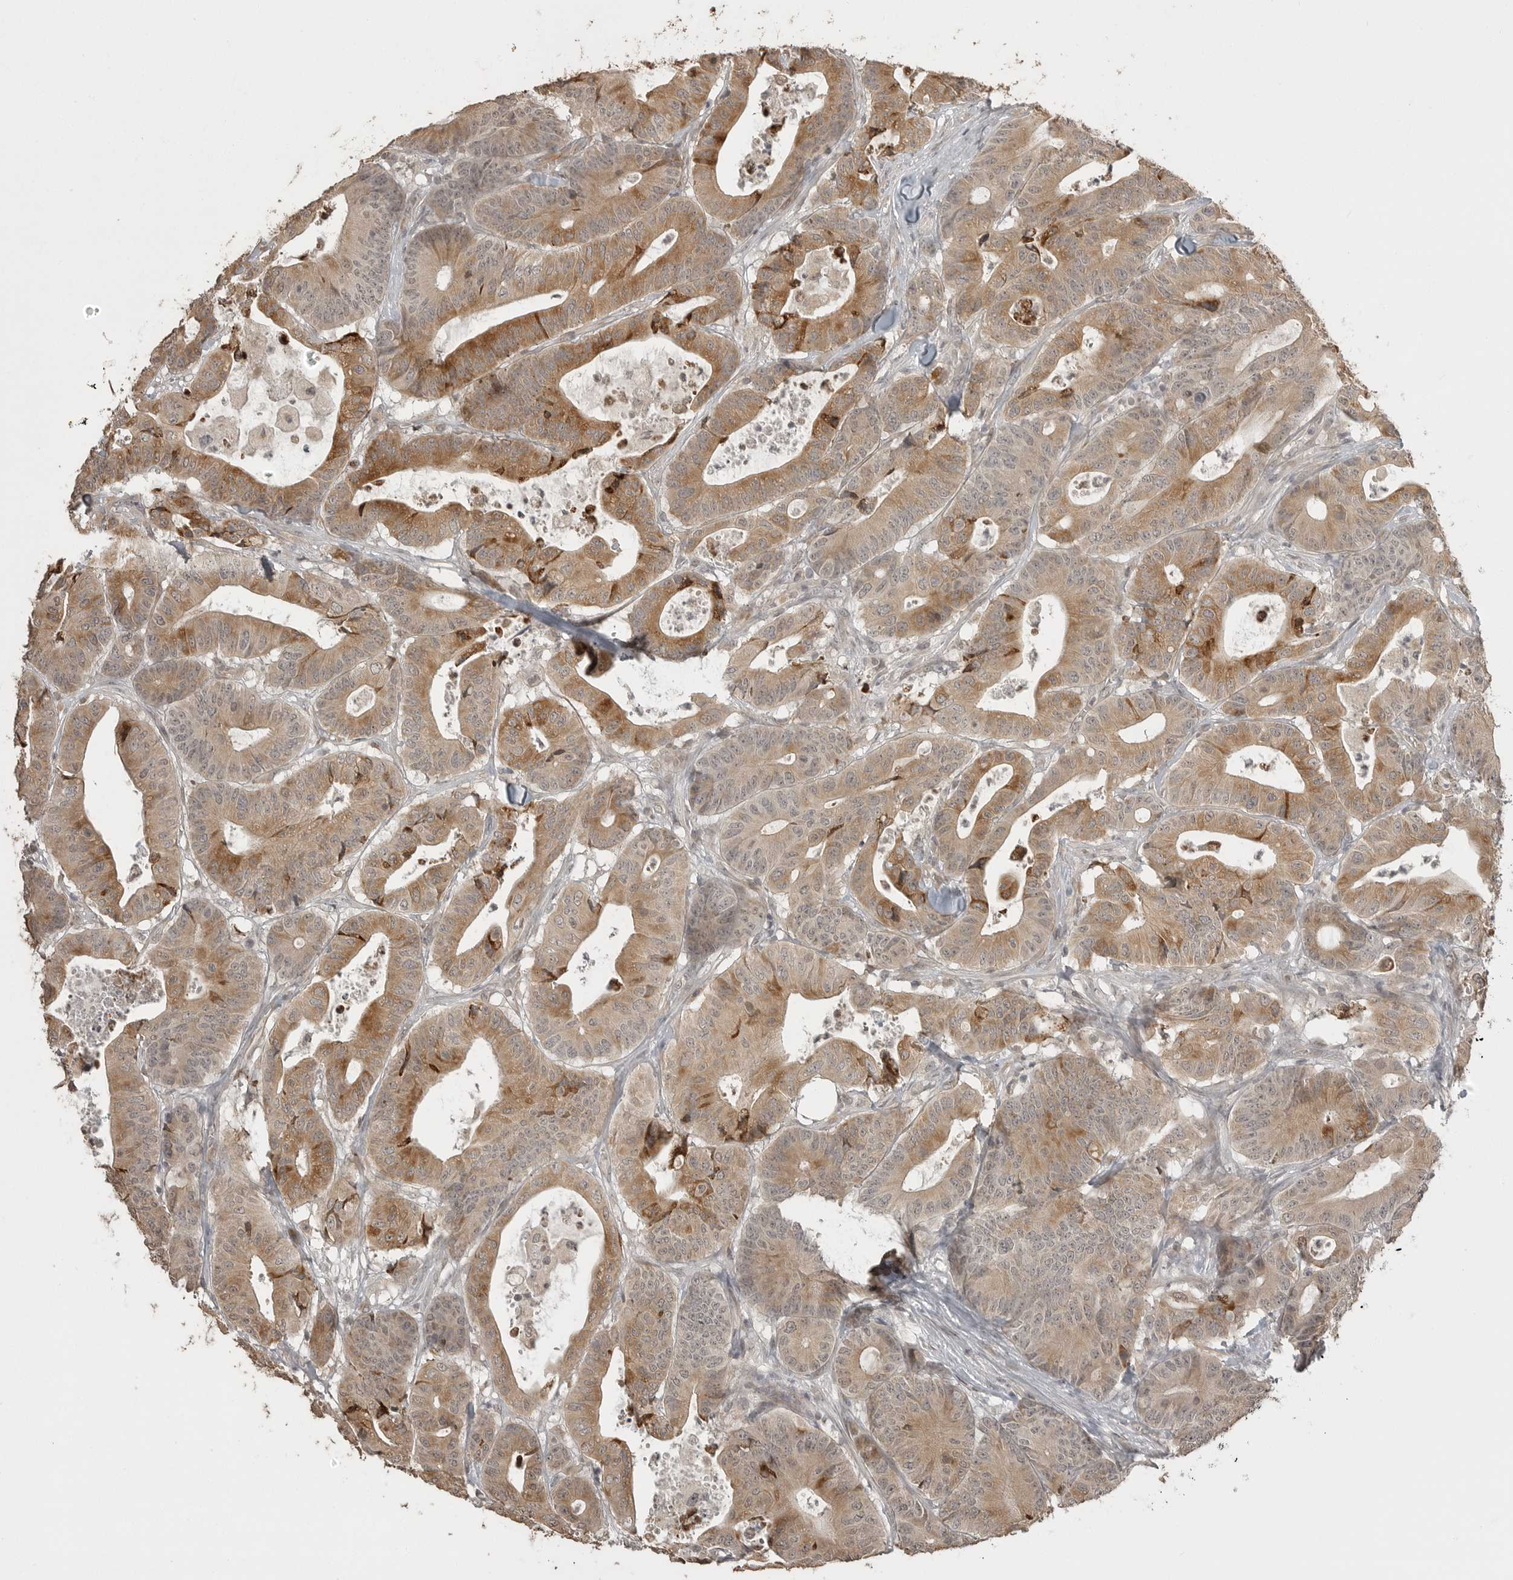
{"staining": {"intensity": "moderate", "quantity": ">75%", "location": "cytoplasmic/membranous"}, "tissue": "colorectal cancer", "cell_type": "Tumor cells", "image_type": "cancer", "snomed": [{"axis": "morphology", "description": "Adenocarcinoma, NOS"}, {"axis": "topography", "description": "Colon"}], "caption": "IHC photomicrograph of neoplastic tissue: colorectal adenocarcinoma stained using immunohistochemistry exhibits medium levels of moderate protein expression localized specifically in the cytoplasmic/membranous of tumor cells, appearing as a cytoplasmic/membranous brown color.", "gene": "SMG8", "patient": {"sex": "female", "age": 84}}